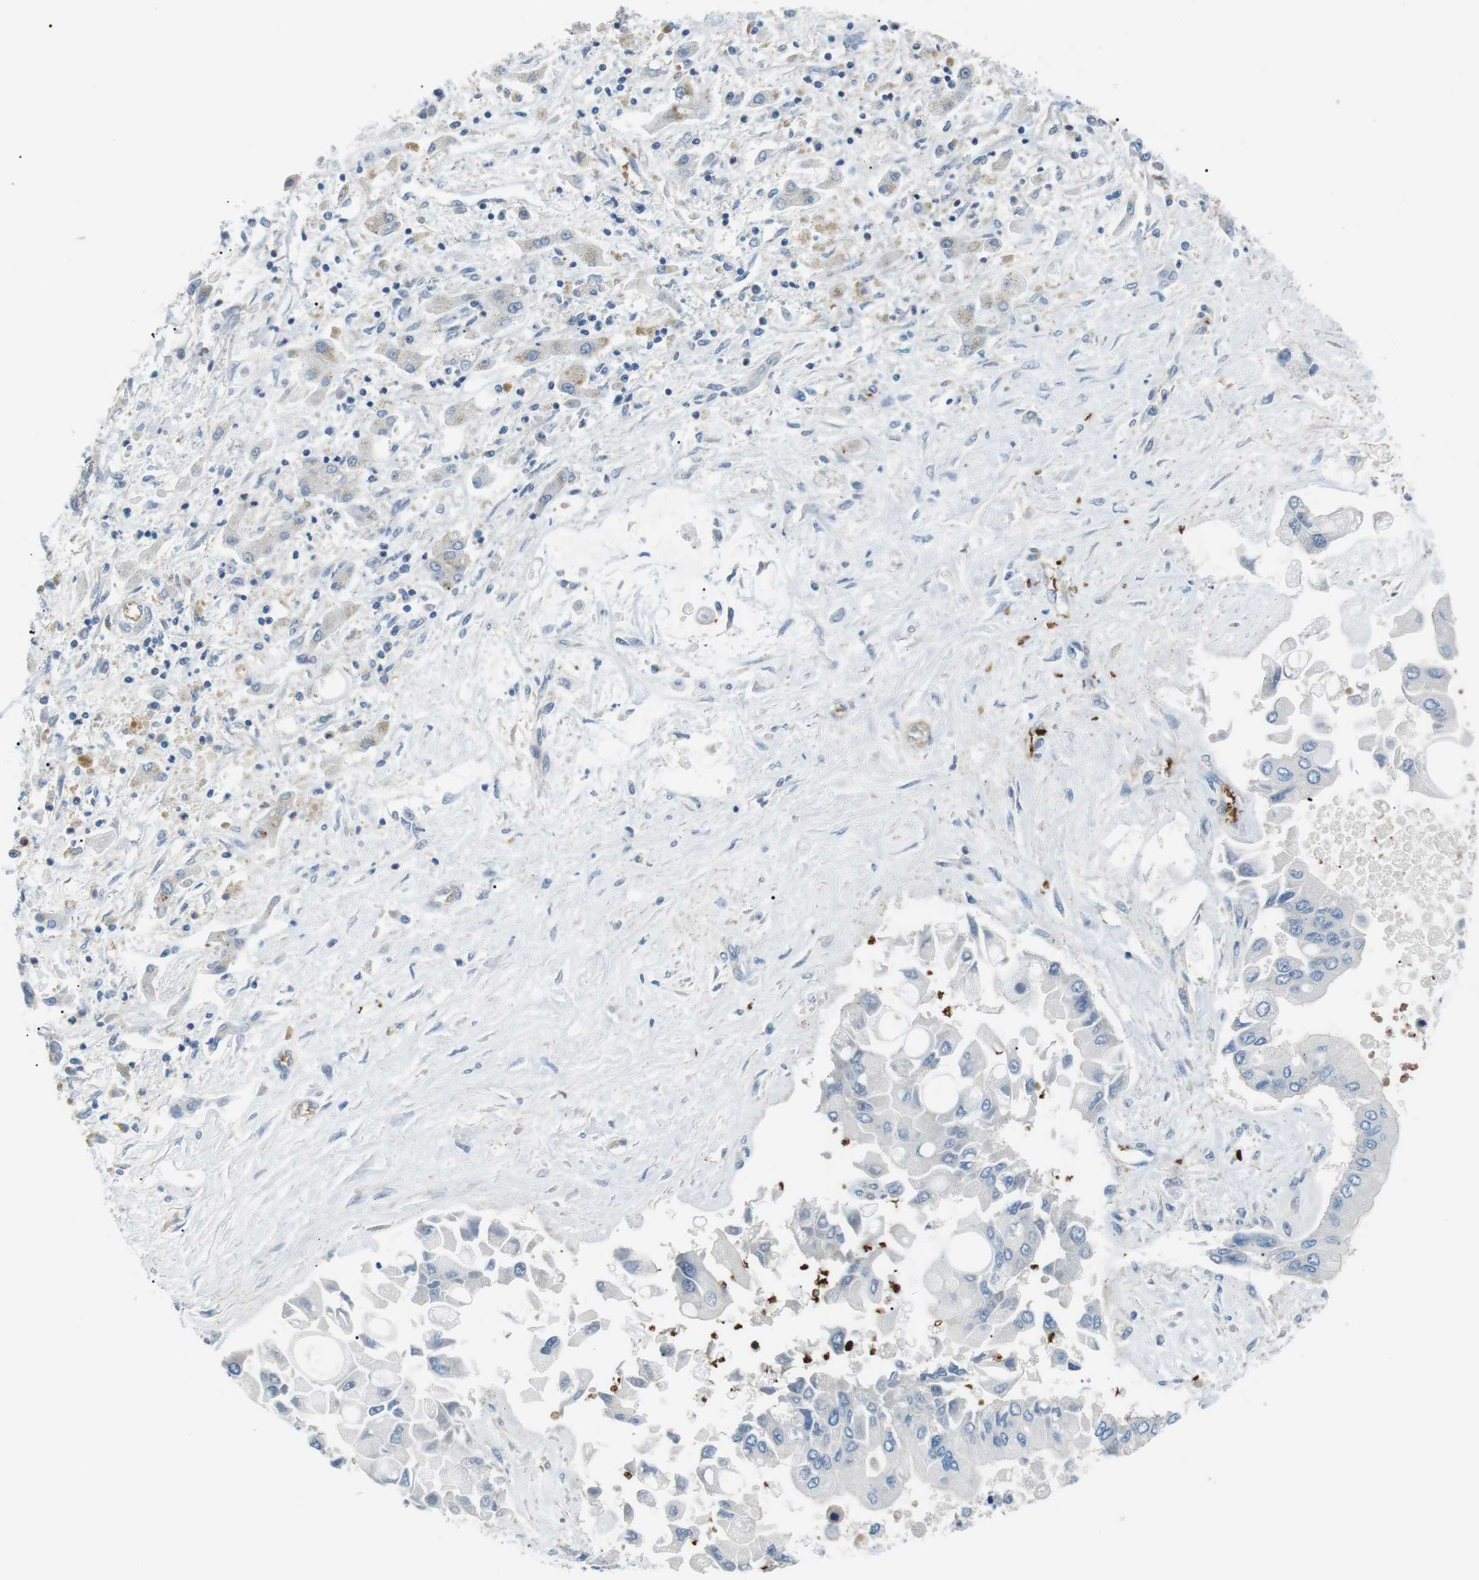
{"staining": {"intensity": "negative", "quantity": "none", "location": "none"}, "tissue": "liver cancer", "cell_type": "Tumor cells", "image_type": "cancer", "snomed": [{"axis": "morphology", "description": "Cholangiocarcinoma"}, {"axis": "topography", "description": "Liver"}], "caption": "Protein analysis of liver cancer (cholangiocarcinoma) displays no significant staining in tumor cells.", "gene": "ADCY10", "patient": {"sex": "male", "age": 50}}